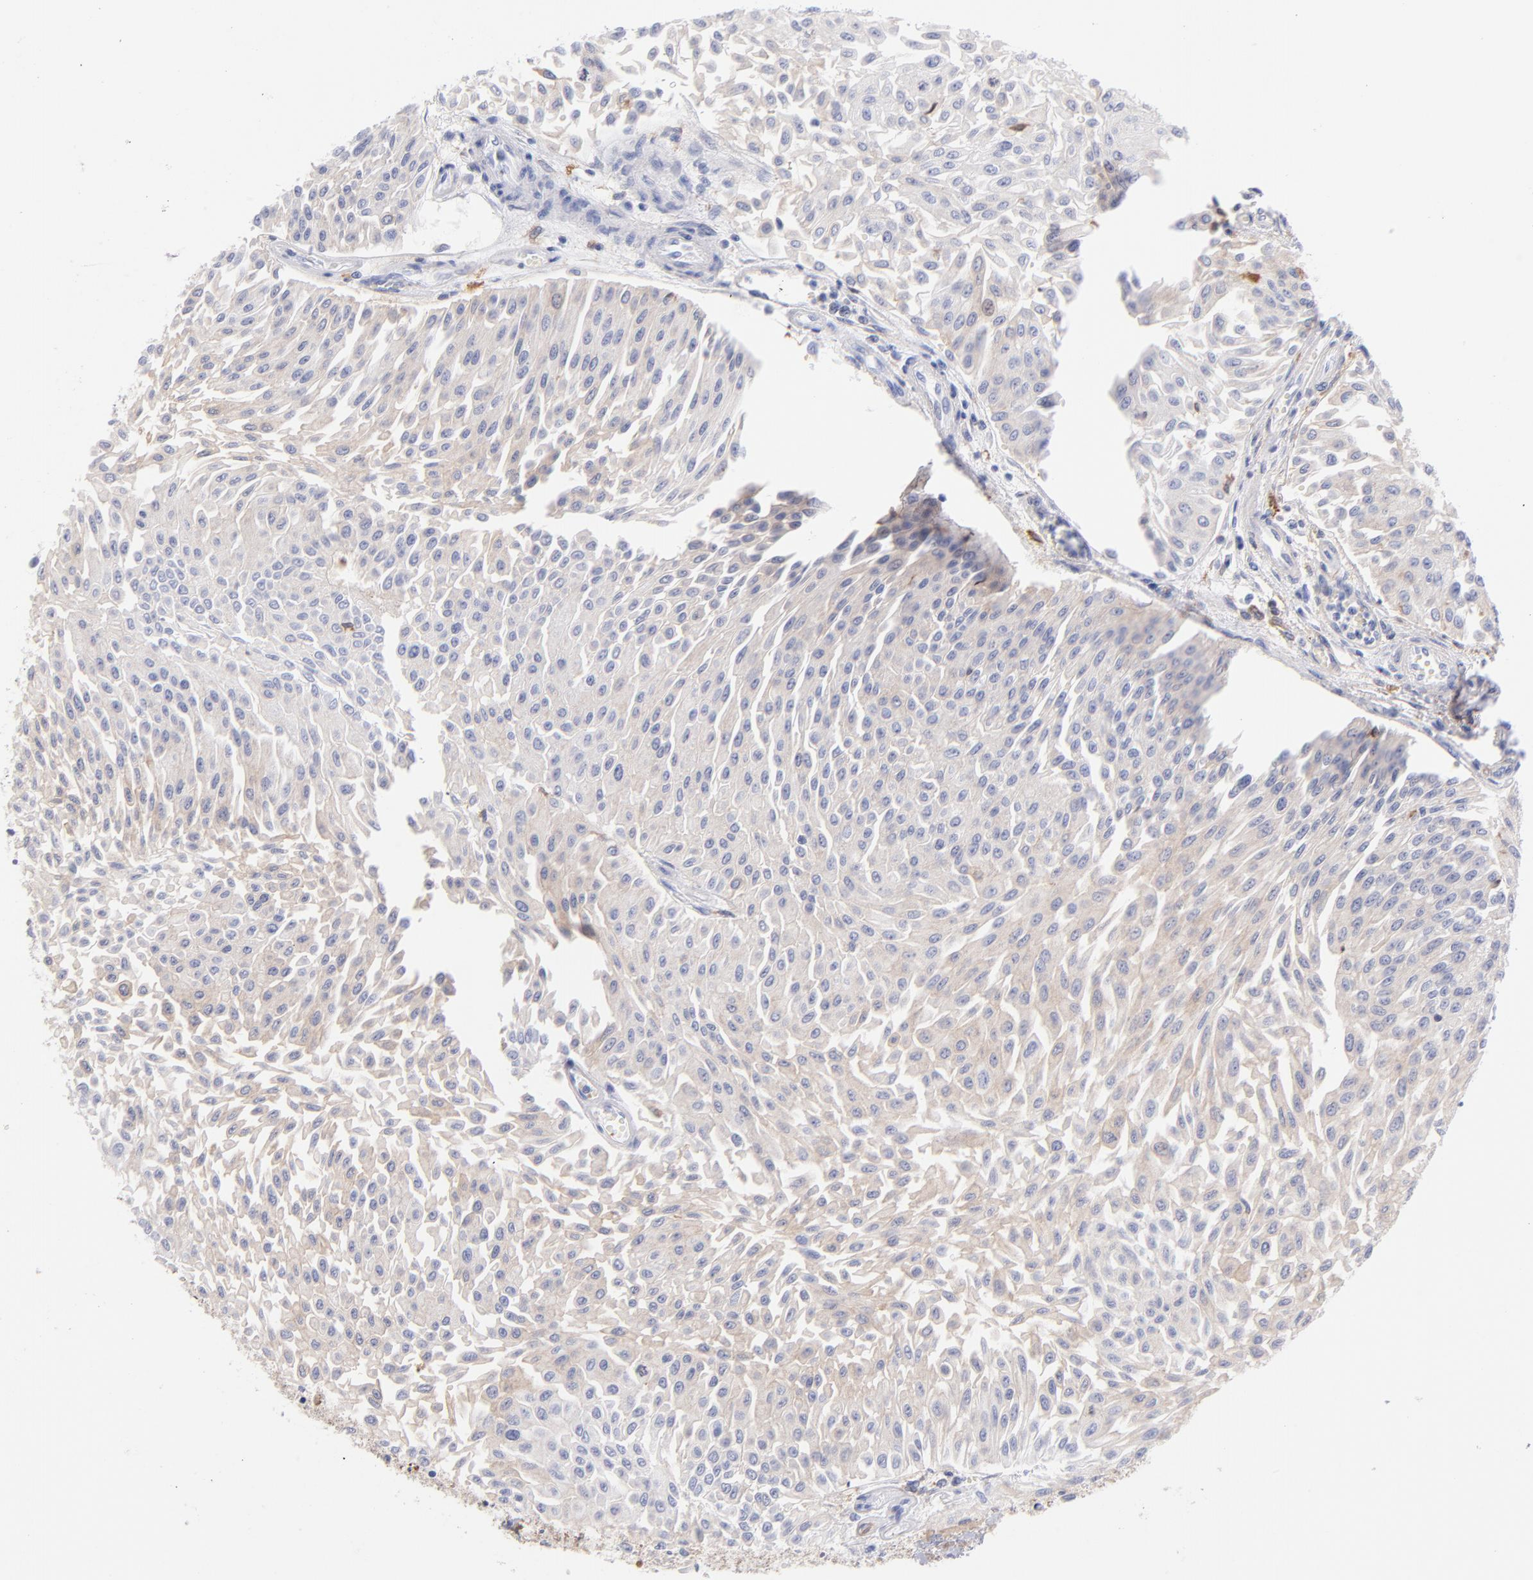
{"staining": {"intensity": "moderate", "quantity": ">75%", "location": "cytoplasmic/membranous"}, "tissue": "urothelial cancer", "cell_type": "Tumor cells", "image_type": "cancer", "snomed": [{"axis": "morphology", "description": "Urothelial carcinoma, Low grade"}, {"axis": "topography", "description": "Urinary bladder"}], "caption": "Brown immunohistochemical staining in human urothelial cancer displays moderate cytoplasmic/membranous expression in about >75% of tumor cells. The protein is stained brown, and the nuclei are stained in blue (DAB (3,3'-diaminobenzidine) IHC with brightfield microscopy, high magnification).", "gene": "PRKCA", "patient": {"sex": "male", "age": 86}}